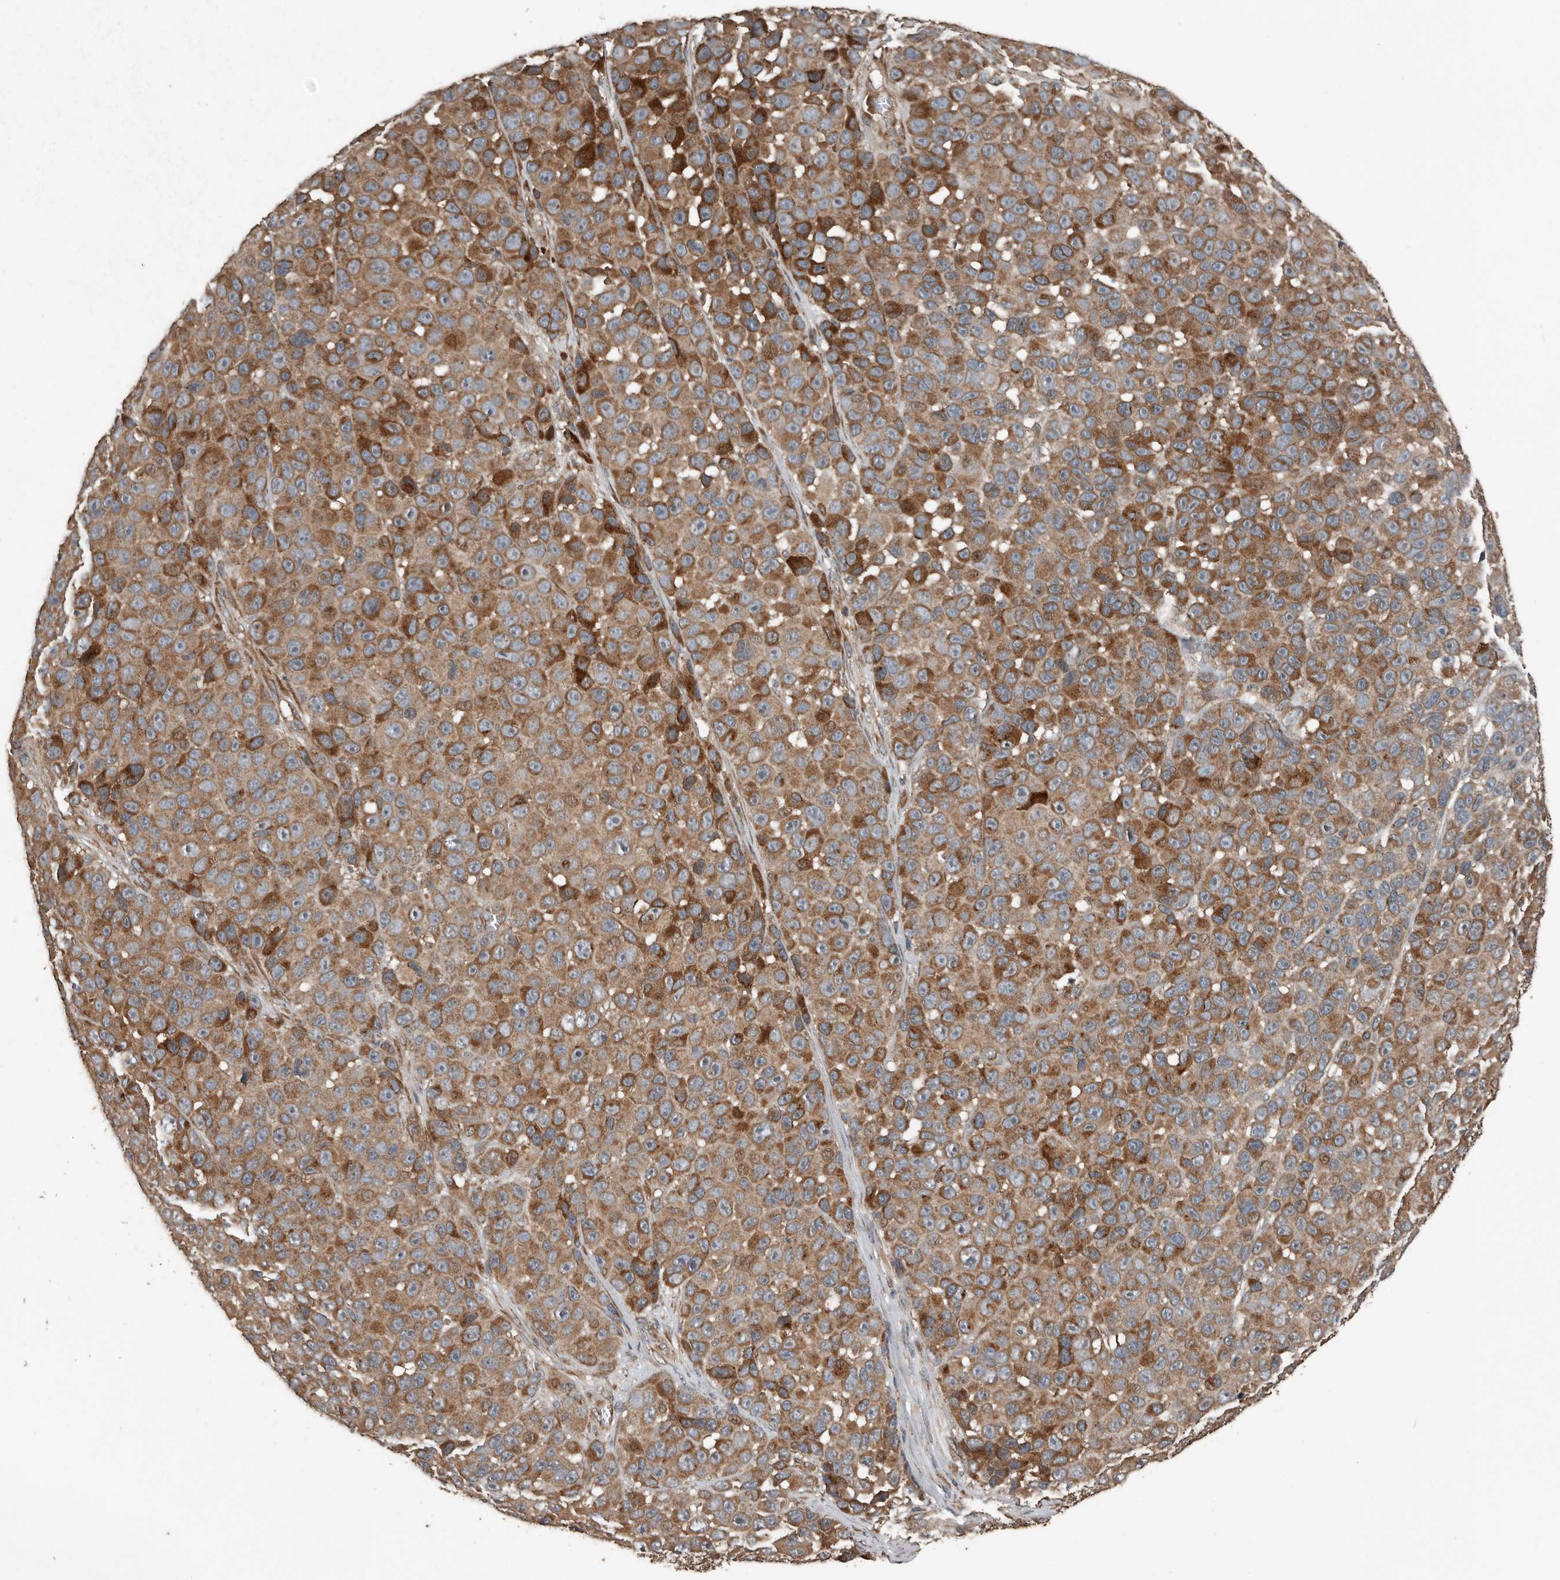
{"staining": {"intensity": "moderate", "quantity": ">75%", "location": "cytoplasmic/membranous"}, "tissue": "melanoma", "cell_type": "Tumor cells", "image_type": "cancer", "snomed": [{"axis": "morphology", "description": "Malignant melanoma, NOS"}, {"axis": "topography", "description": "Skin"}], "caption": "The micrograph demonstrates staining of malignant melanoma, revealing moderate cytoplasmic/membranous protein expression (brown color) within tumor cells.", "gene": "RNF207", "patient": {"sex": "male", "age": 53}}